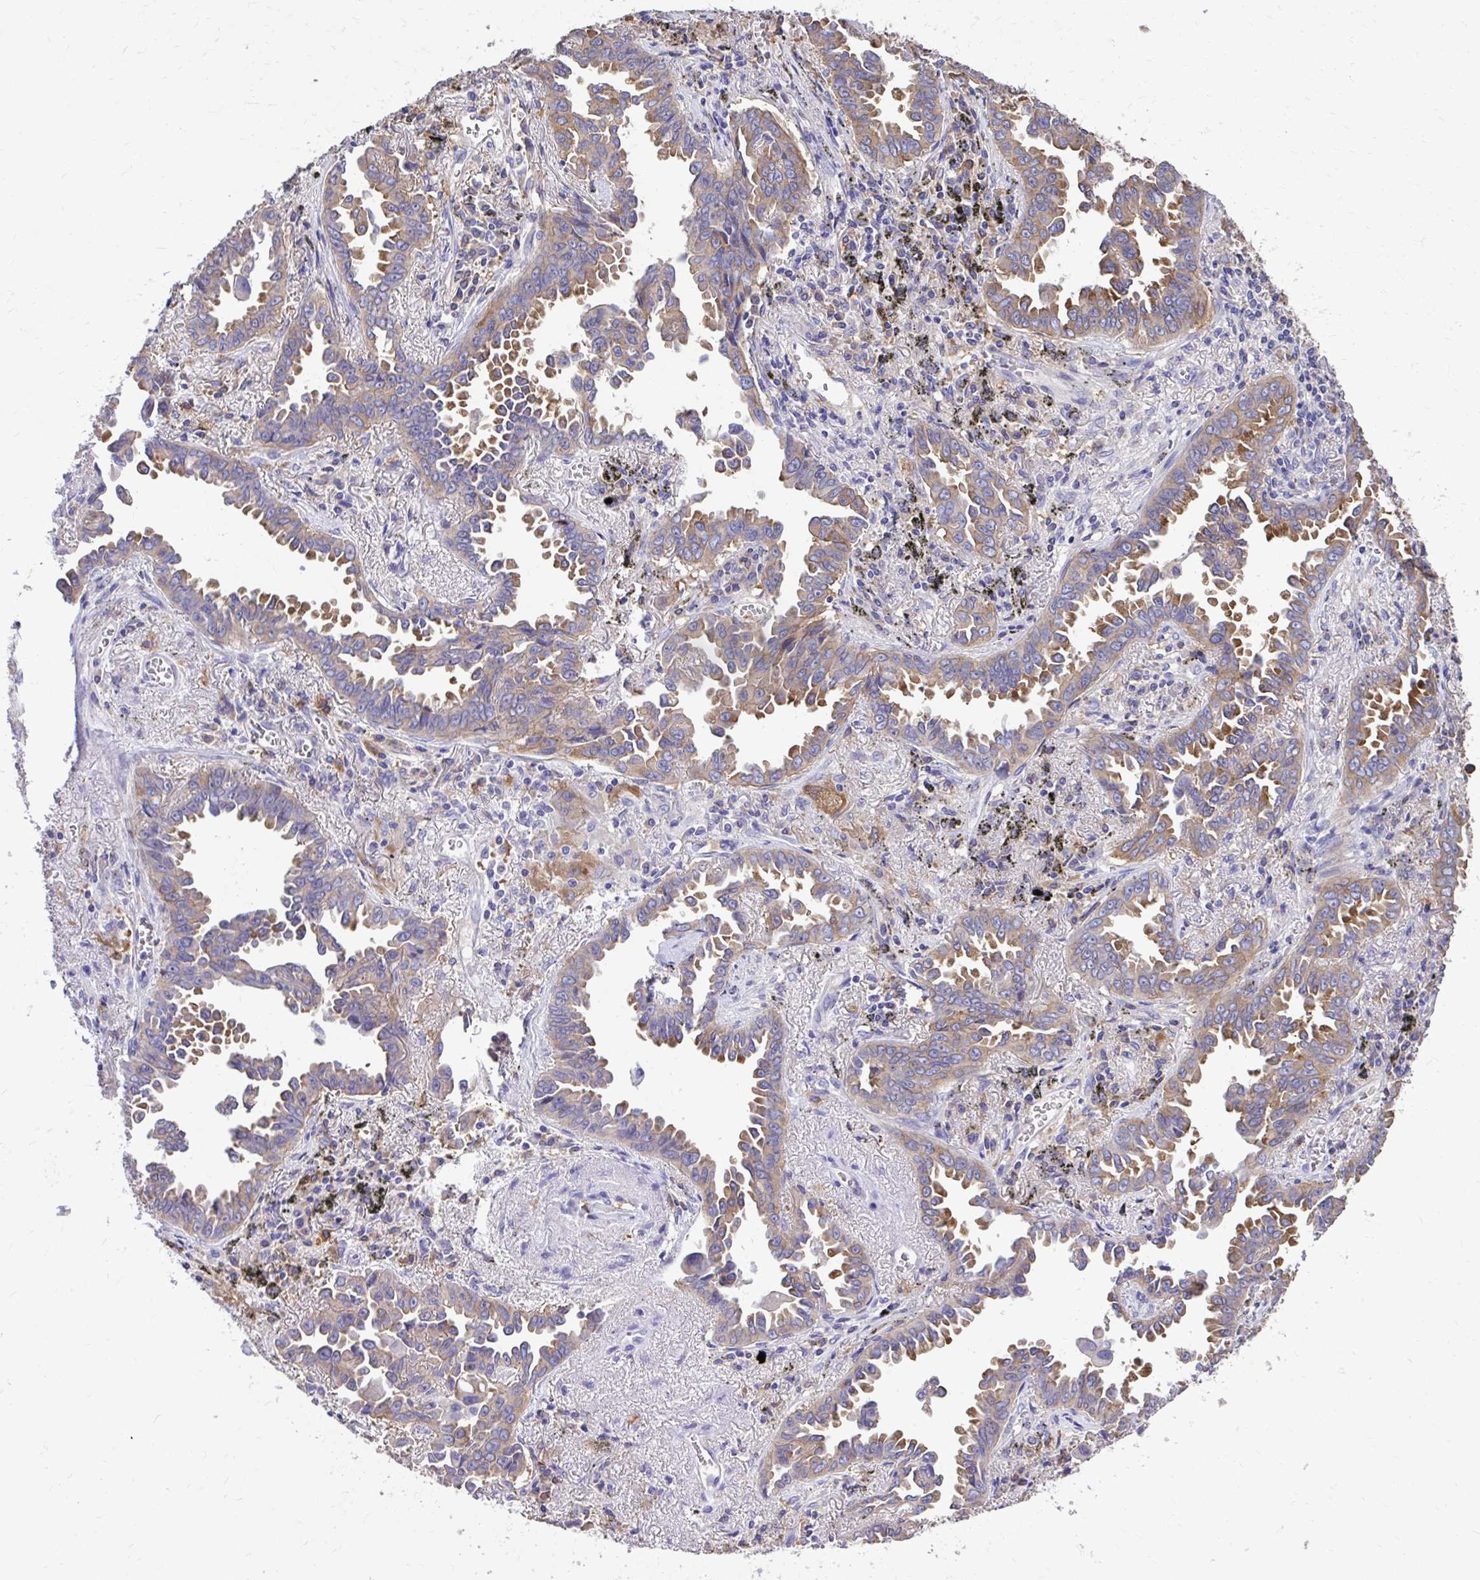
{"staining": {"intensity": "moderate", "quantity": "25%-75%", "location": "cytoplasmic/membranous"}, "tissue": "lung cancer", "cell_type": "Tumor cells", "image_type": "cancer", "snomed": [{"axis": "morphology", "description": "Adenocarcinoma, NOS"}, {"axis": "topography", "description": "Lung"}], "caption": "Brown immunohistochemical staining in lung cancer demonstrates moderate cytoplasmic/membranous positivity in about 25%-75% of tumor cells.", "gene": "EPB41L1", "patient": {"sex": "male", "age": 68}}